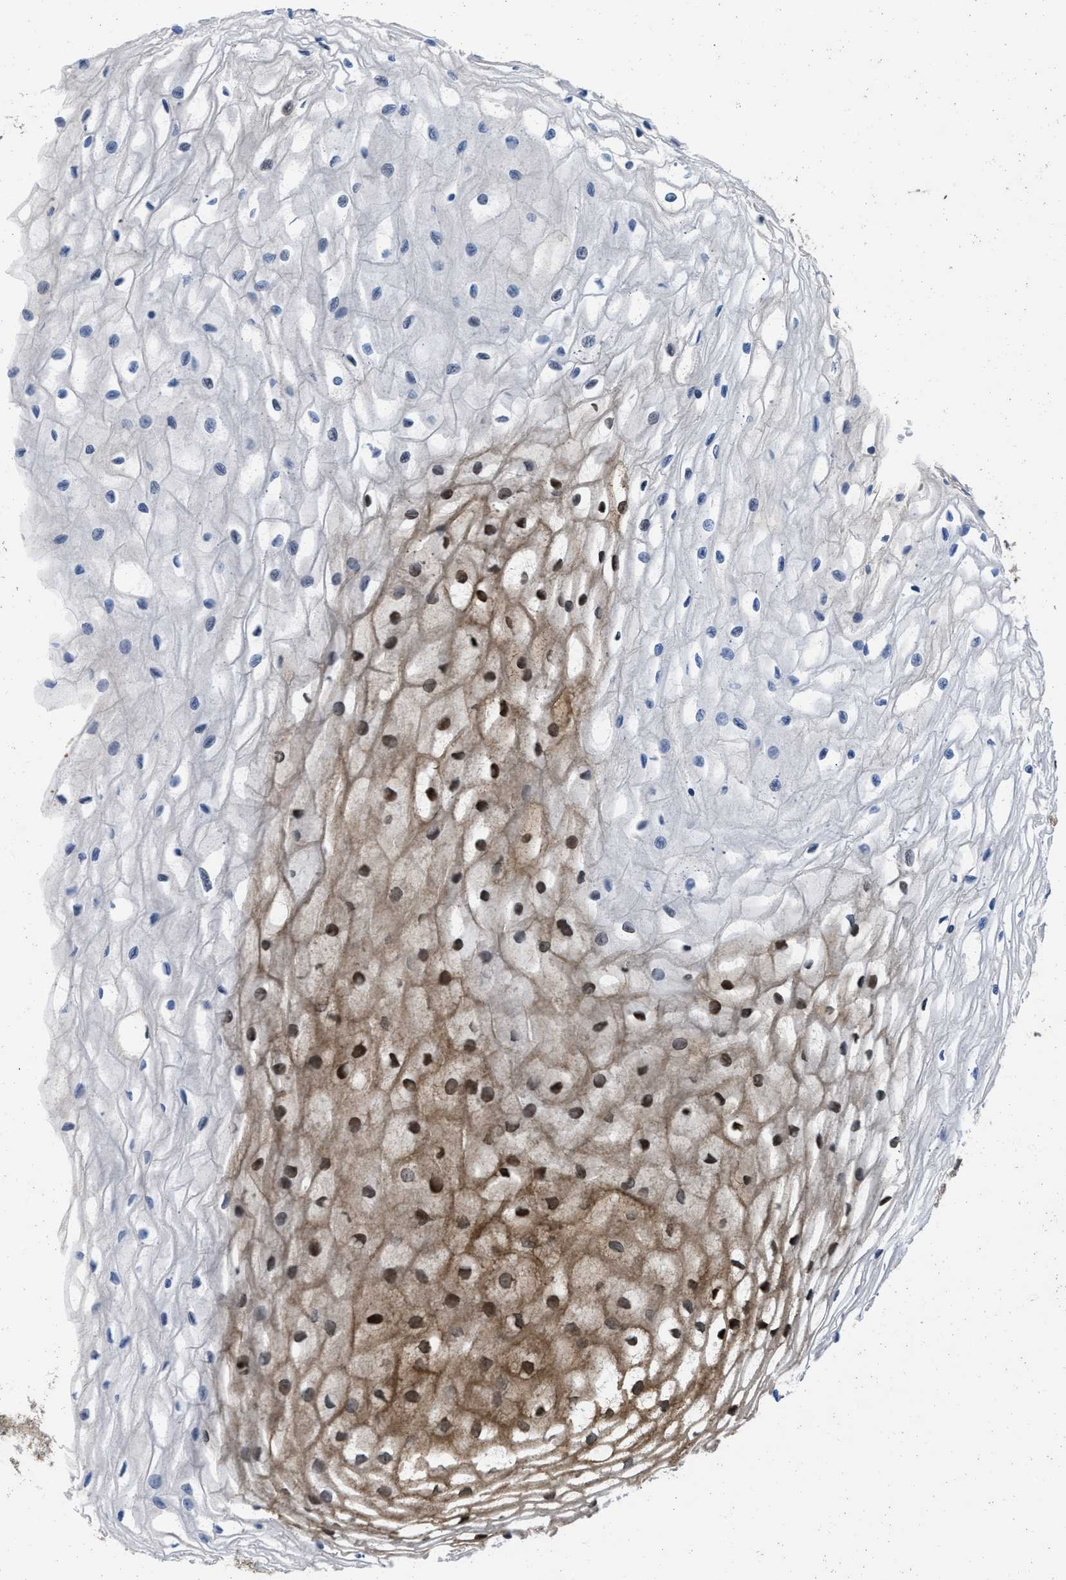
{"staining": {"intensity": "moderate", "quantity": ">75%", "location": "cytoplasmic/membranous"}, "tissue": "cervix", "cell_type": "Glandular cells", "image_type": "normal", "snomed": [{"axis": "morphology", "description": "Normal tissue, NOS"}, {"axis": "topography", "description": "Cervix"}], "caption": "Moderate cytoplasmic/membranous protein expression is seen in approximately >75% of glandular cells in cervix. (DAB (3,3'-diaminobenzidine) = brown stain, brightfield microscopy at high magnification).", "gene": "PRDM14", "patient": {"sex": "female", "age": 77}}